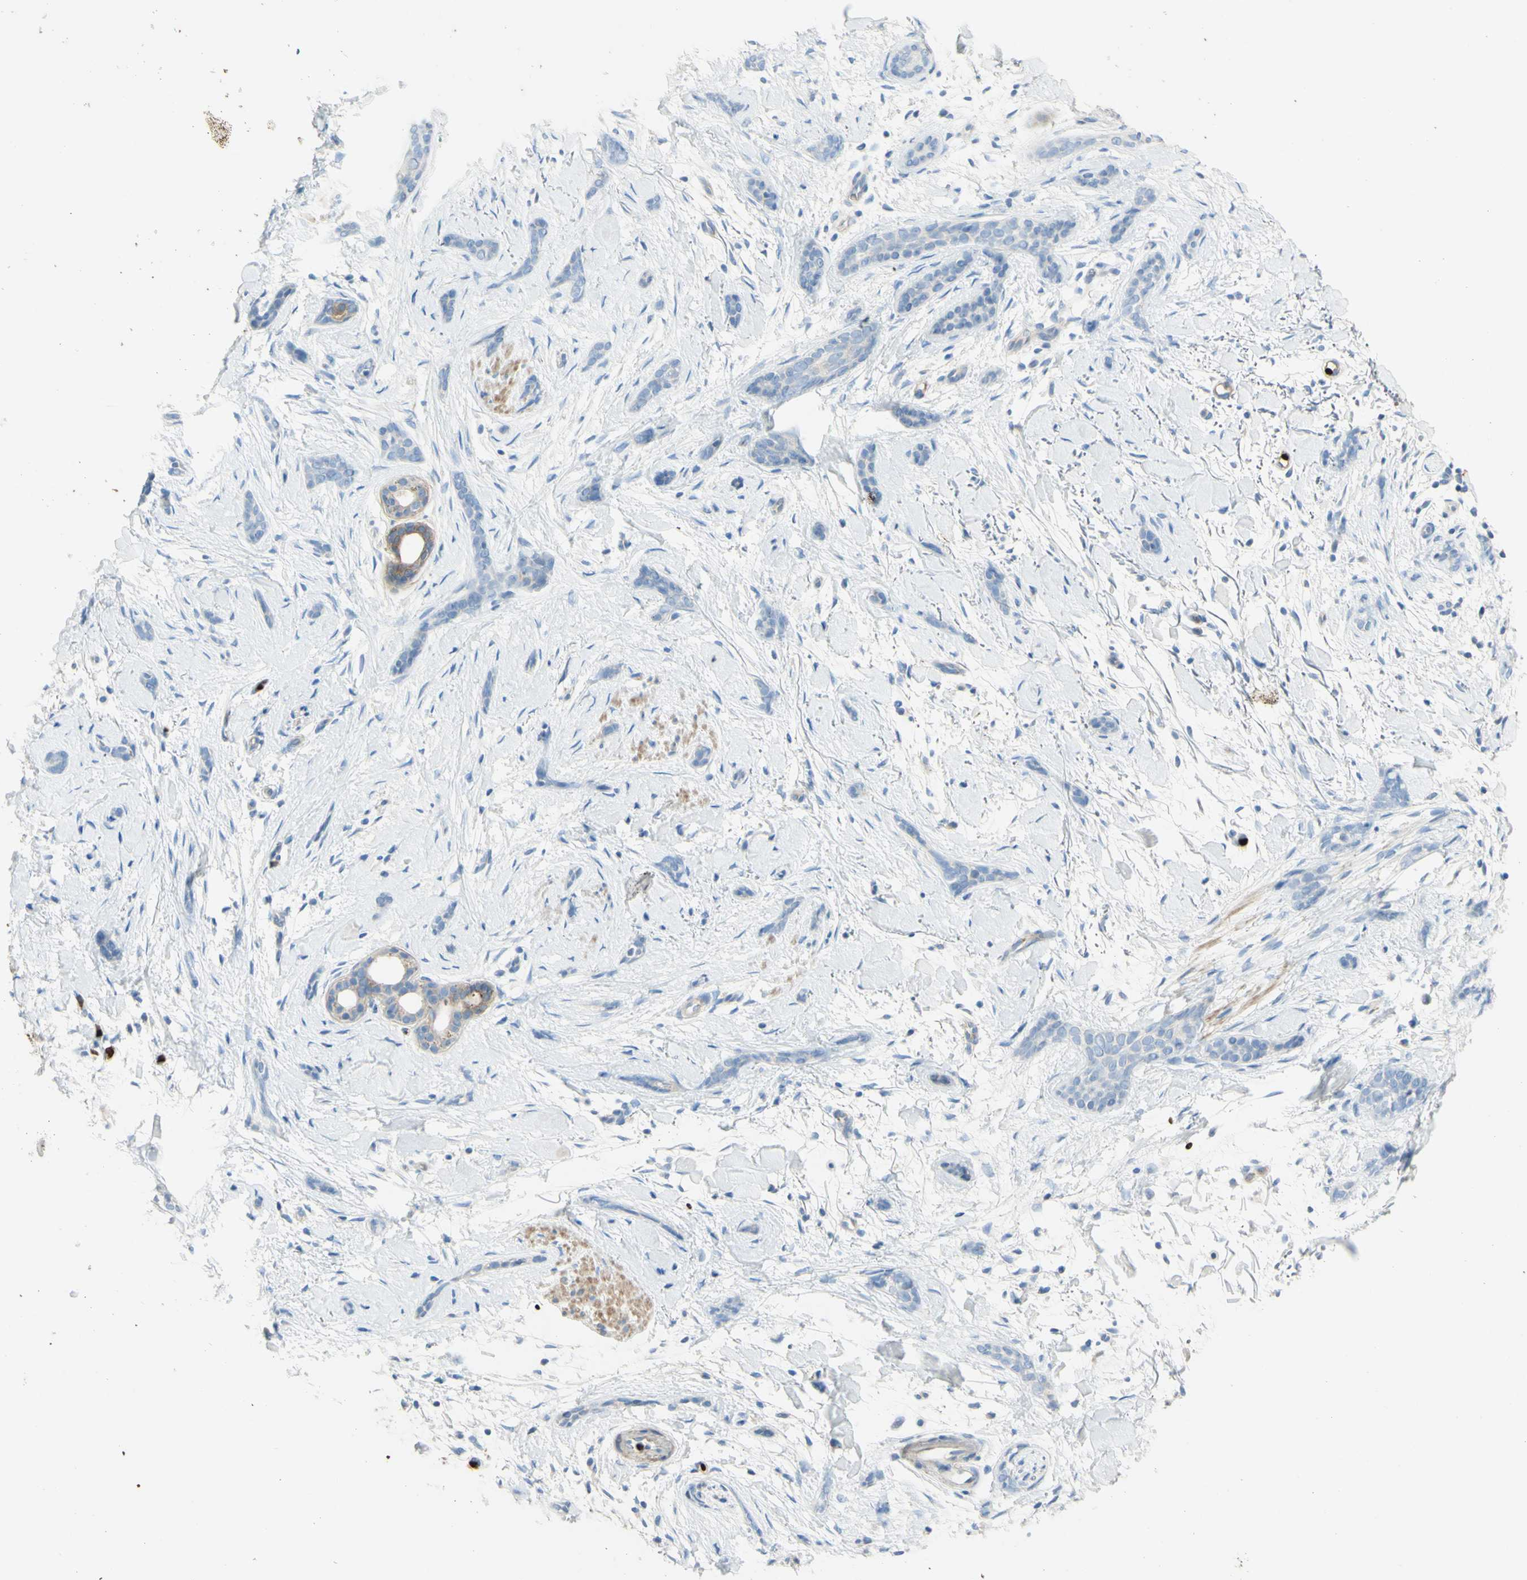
{"staining": {"intensity": "weak", "quantity": "<25%", "location": "cytoplasmic/membranous"}, "tissue": "skin cancer", "cell_type": "Tumor cells", "image_type": "cancer", "snomed": [{"axis": "morphology", "description": "Basal cell carcinoma"}, {"axis": "morphology", "description": "Adnexal tumor, benign"}, {"axis": "topography", "description": "Skin"}], "caption": "High power microscopy micrograph of an immunohistochemistry photomicrograph of skin cancer (benign adnexal tumor), revealing no significant positivity in tumor cells.", "gene": "GAN", "patient": {"sex": "female", "age": 42}}